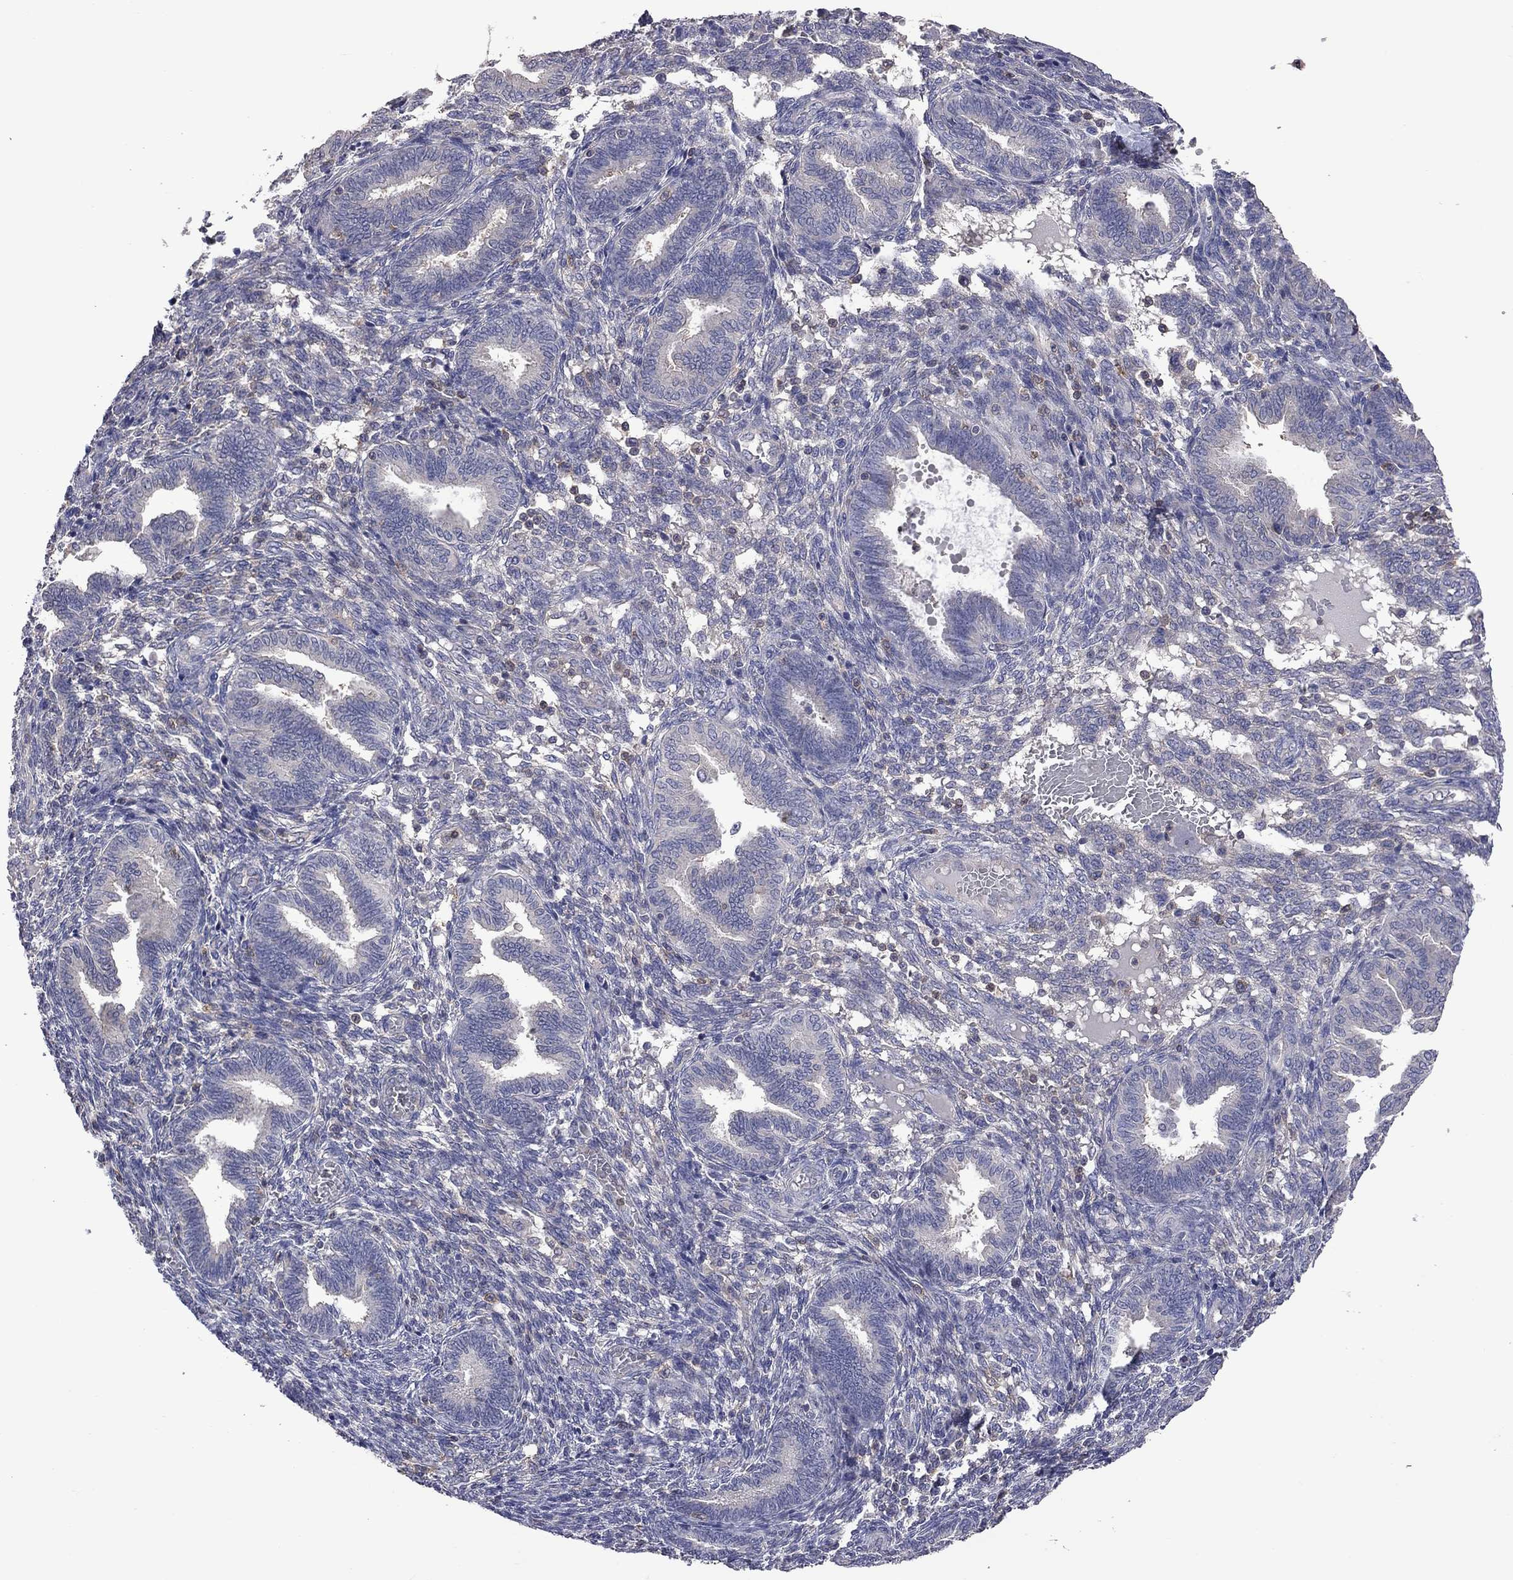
{"staining": {"intensity": "negative", "quantity": "none", "location": "none"}, "tissue": "endometrium", "cell_type": "Cells in endometrial stroma", "image_type": "normal", "snomed": [{"axis": "morphology", "description": "Normal tissue, NOS"}, {"axis": "topography", "description": "Endometrium"}], "caption": "Immunohistochemistry (IHC) micrograph of benign endometrium: endometrium stained with DAB (3,3'-diaminobenzidine) displays no significant protein staining in cells in endometrial stroma.", "gene": "ENSG00000288520", "patient": {"sex": "female", "age": 42}}